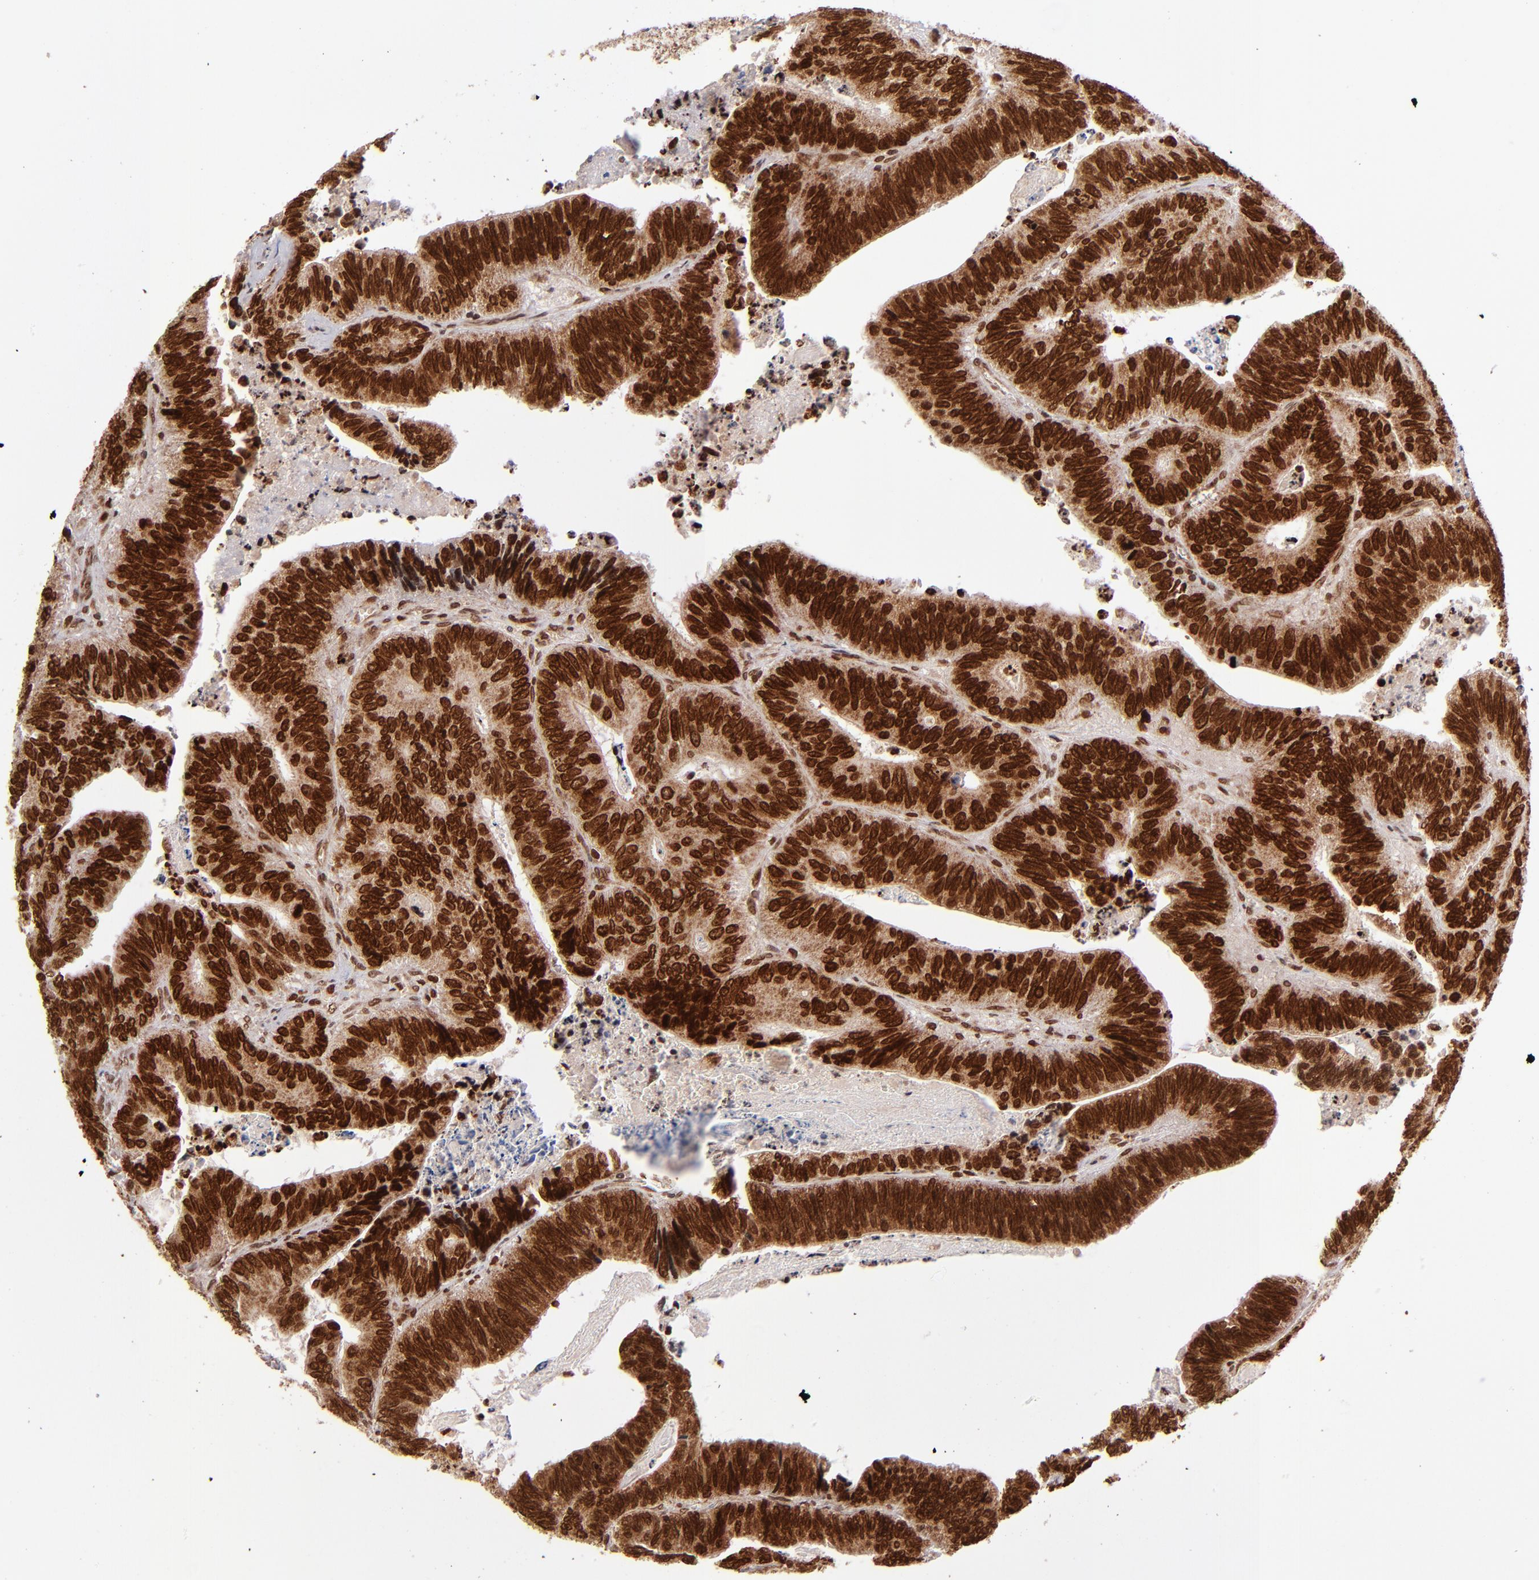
{"staining": {"intensity": "strong", "quantity": ">75%", "location": "cytoplasmic/membranous,nuclear"}, "tissue": "colorectal cancer", "cell_type": "Tumor cells", "image_type": "cancer", "snomed": [{"axis": "morphology", "description": "Adenocarcinoma, NOS"}, {"axis": "topography", "description": "Colon"}], "caption": "Immunohistochemistry micrograph of neoplastic tissue: colorectal cancer (adenocarcinoma) stained using immunohistochemistry exhibits high levels of strong protein expression localized specifically in the cytoplasmic/membranous and nuclear of tumor cells, appearing as a cytoplasmic/membranous and nuclear brown color.", "gene": "TOP1MT", "patient": {"sex": "male", "age": 72}}